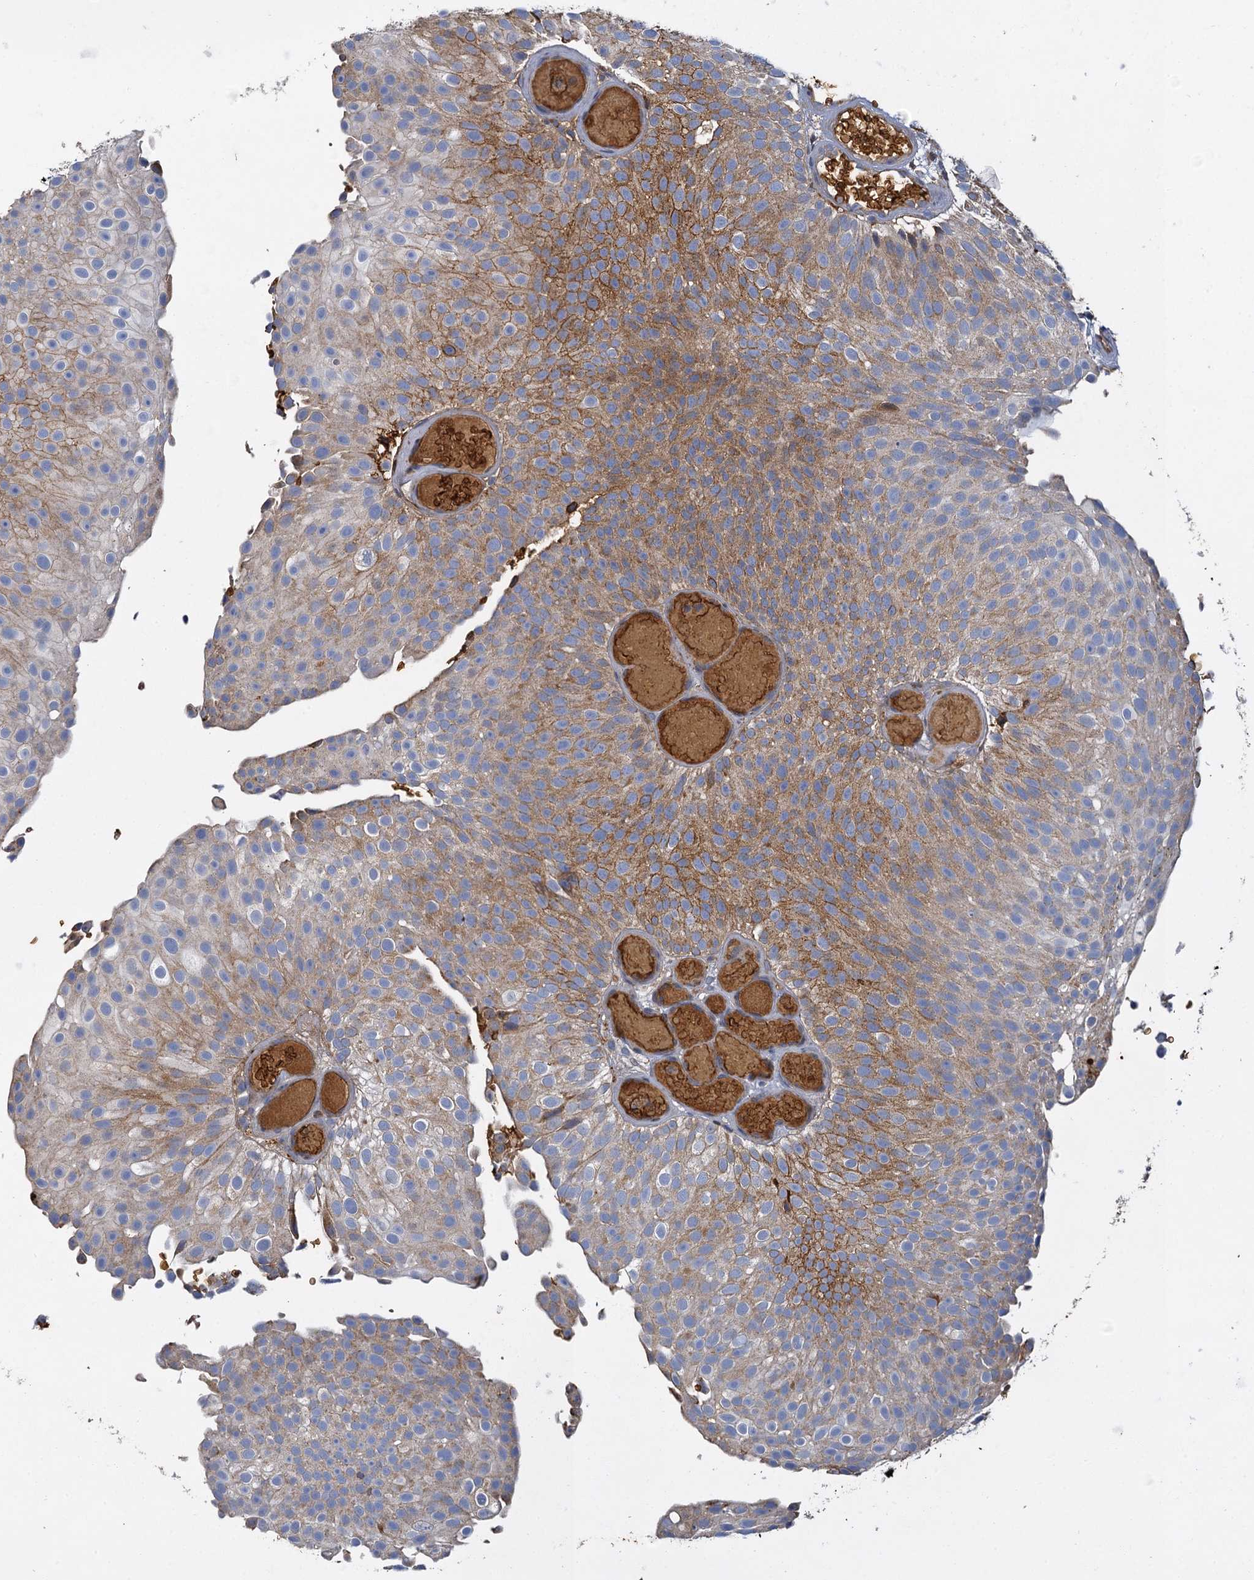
{"staining": {"intensity": "moderate", "quantity": "25%-75%", "location": "cytoplasmic/membranous"}, "tissue": "urothelial cancer", "cell_type": "Tumor cells", "image_type": "cancer", "snomed": [{"axis": "morphology", "description": "Urothelial carcinoma, Low grade"}, {"axis": "topography", "description": "Urinary bladder"}], "caption": "Immunohistochemistry of human urothelial cancer exhibits medium levels of moderate cytoplasmic/membranous expression in approximately 25%-75% of tumor cells.", "gene": "BCS1L", "patient": {"sex": "male", "age": 78}}